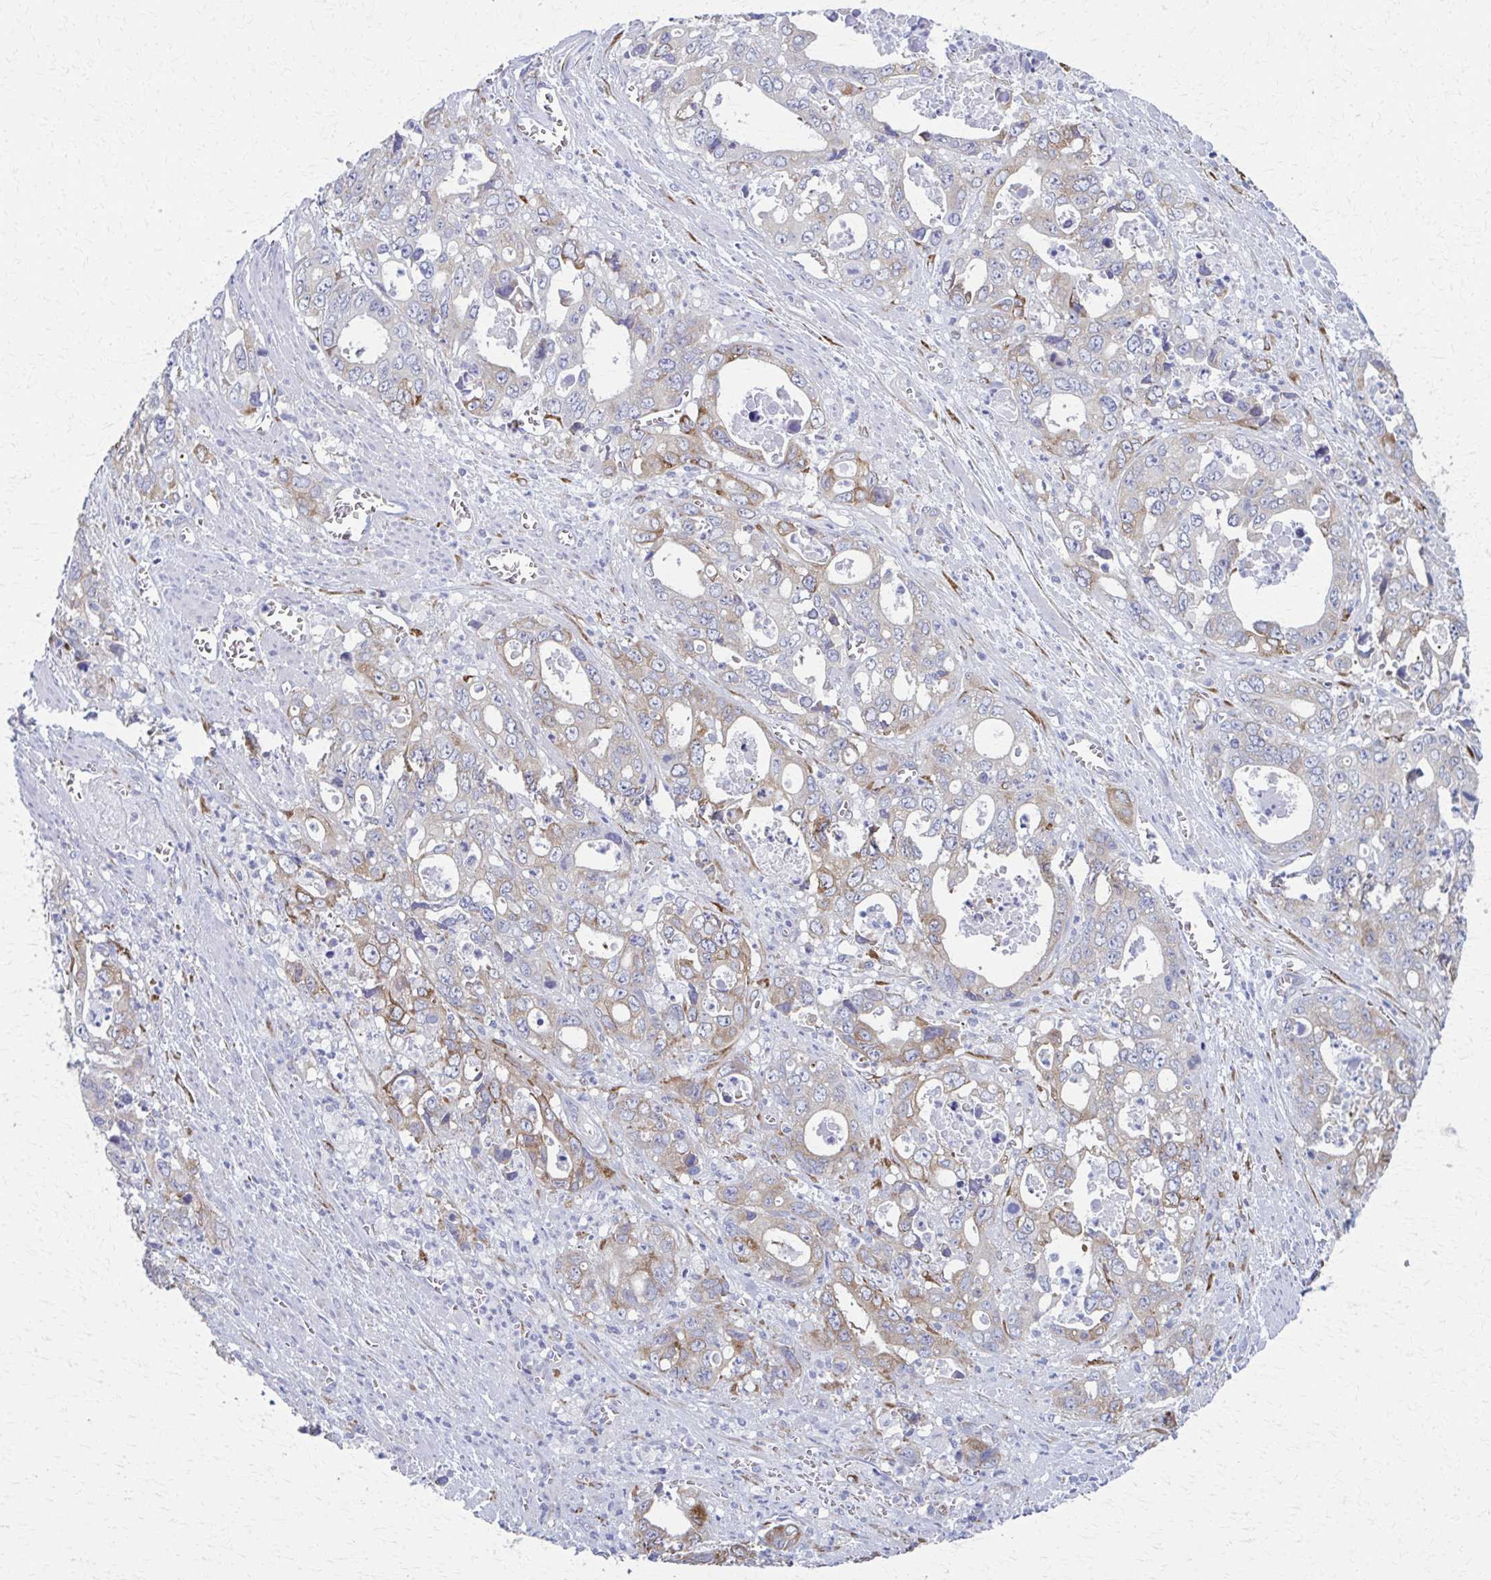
{"staining": {"intensity": "moderate", "quantity": "<25%", "location": "cytoplasmic/membranous"}, "tissue": "stomach cancer", "cell_type": "Tumor cells", "image_type": "cancer", "snomed": [{"axis": "morphology", "description": "Adenocarcinoma, NOS"}, {"axis": "topography", "description": "Stomach, upper"}], "caption": "Stomach adenocarcinoma tissue demonstrates moderate cytoplasmic/membranous staining in about <25% of tumor cells", "gene": "SPATS2L", "patient": {"sex": "male", "age": 74}}